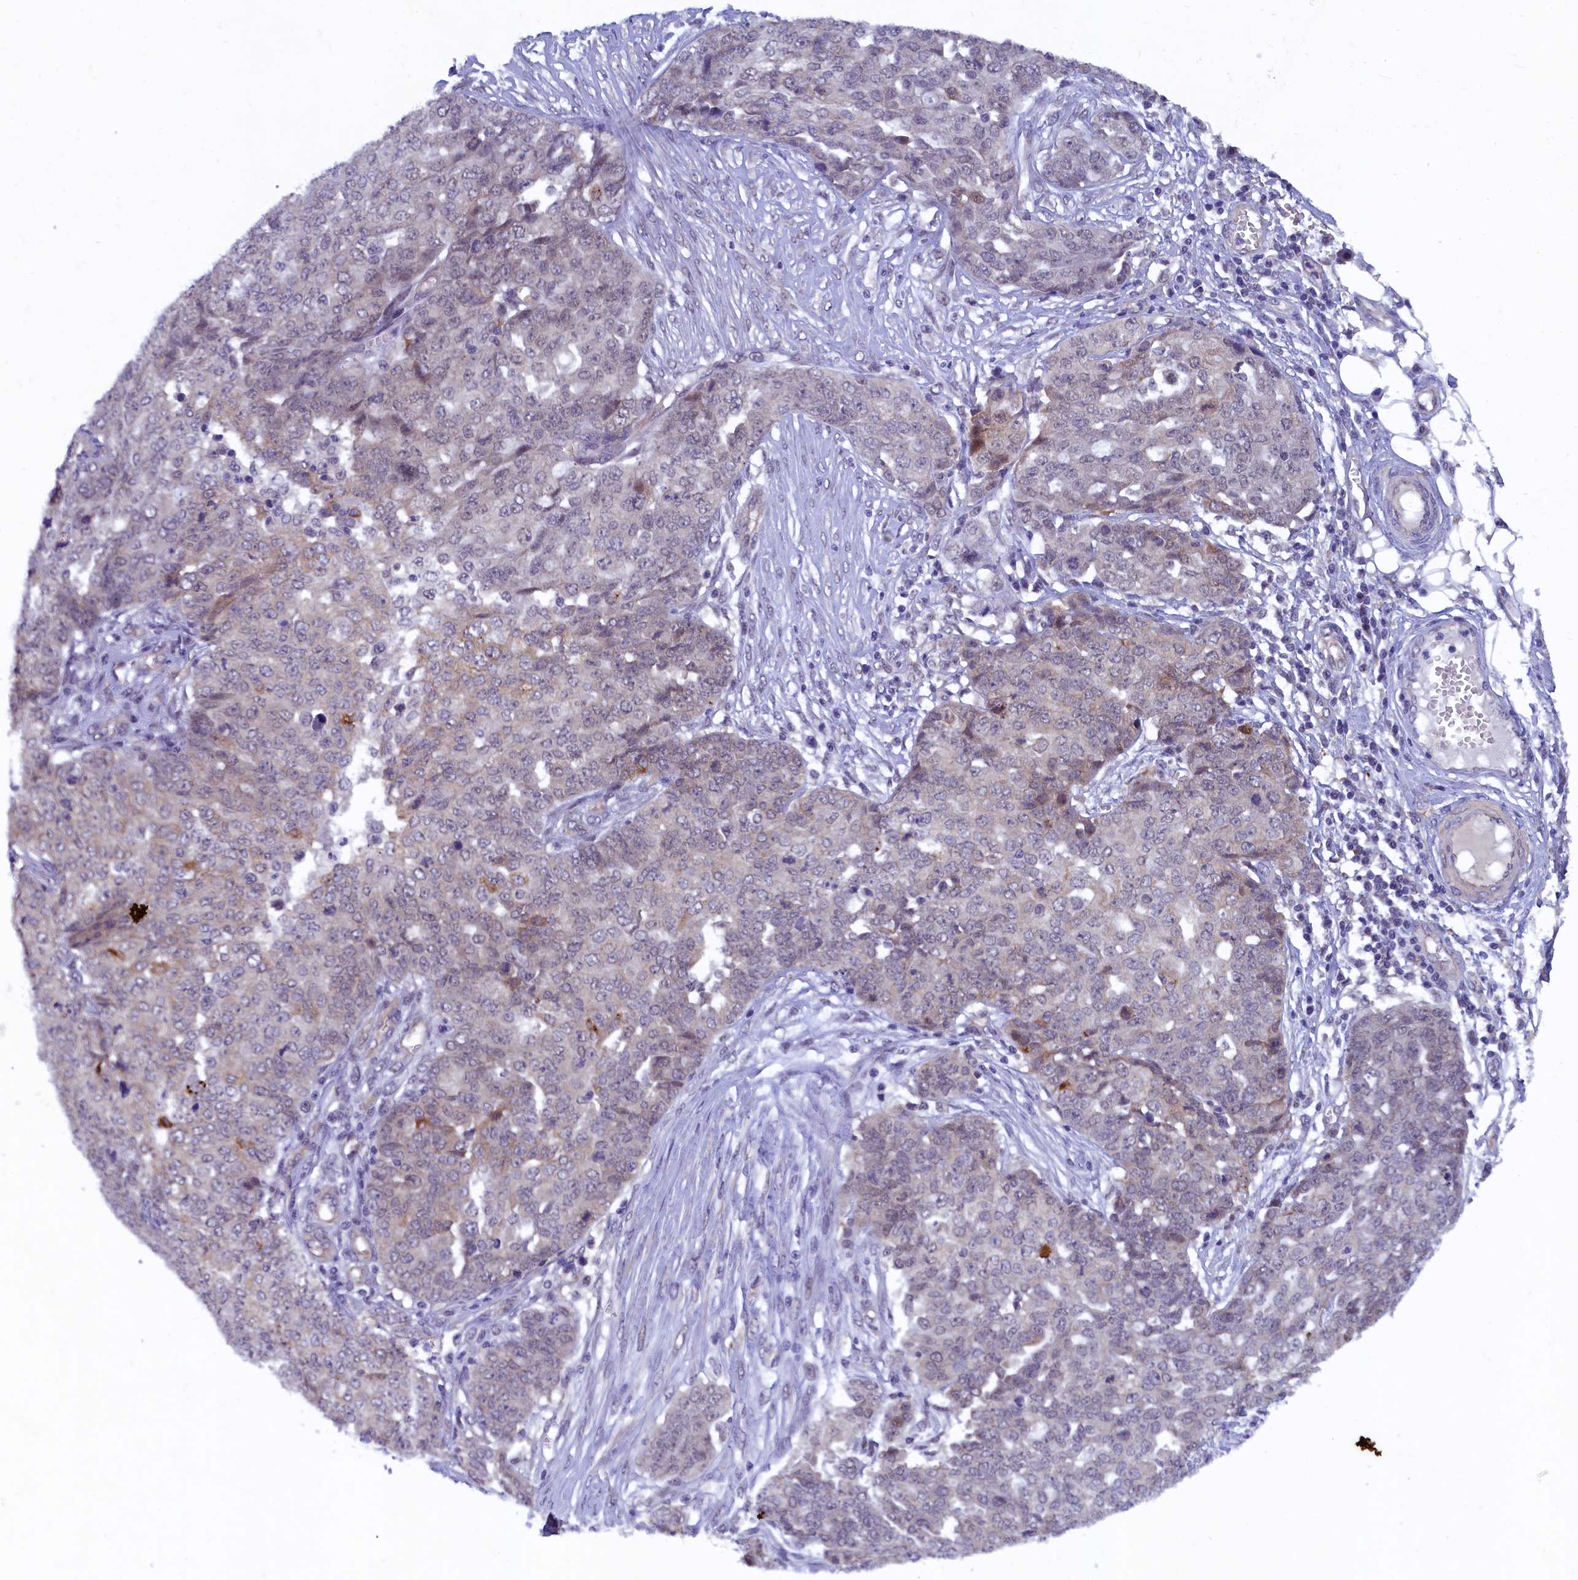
{"staining": {"intensity": "negative", "quantity": "none", "location": "none"}, "tissue": "ovarian cancer", "cell_type": "Tumor cells", "image_type": "cancer", "snomed": [{"axis": "morphology", "description": "Cystadenocarcinoma, serous, NOS"}, {"axis": "topography", "description": "Soft tissue"}, {"axis": "topography", "description": "Ovary"}], "caption": "DAB immunohistochemical staining of human ovarian cancer (serous cystadenocarcinoma) reveals no significant positivity in tumor cells.", "gene": "ARL14EP", "patient": {"sex": "female", "age": 57}}